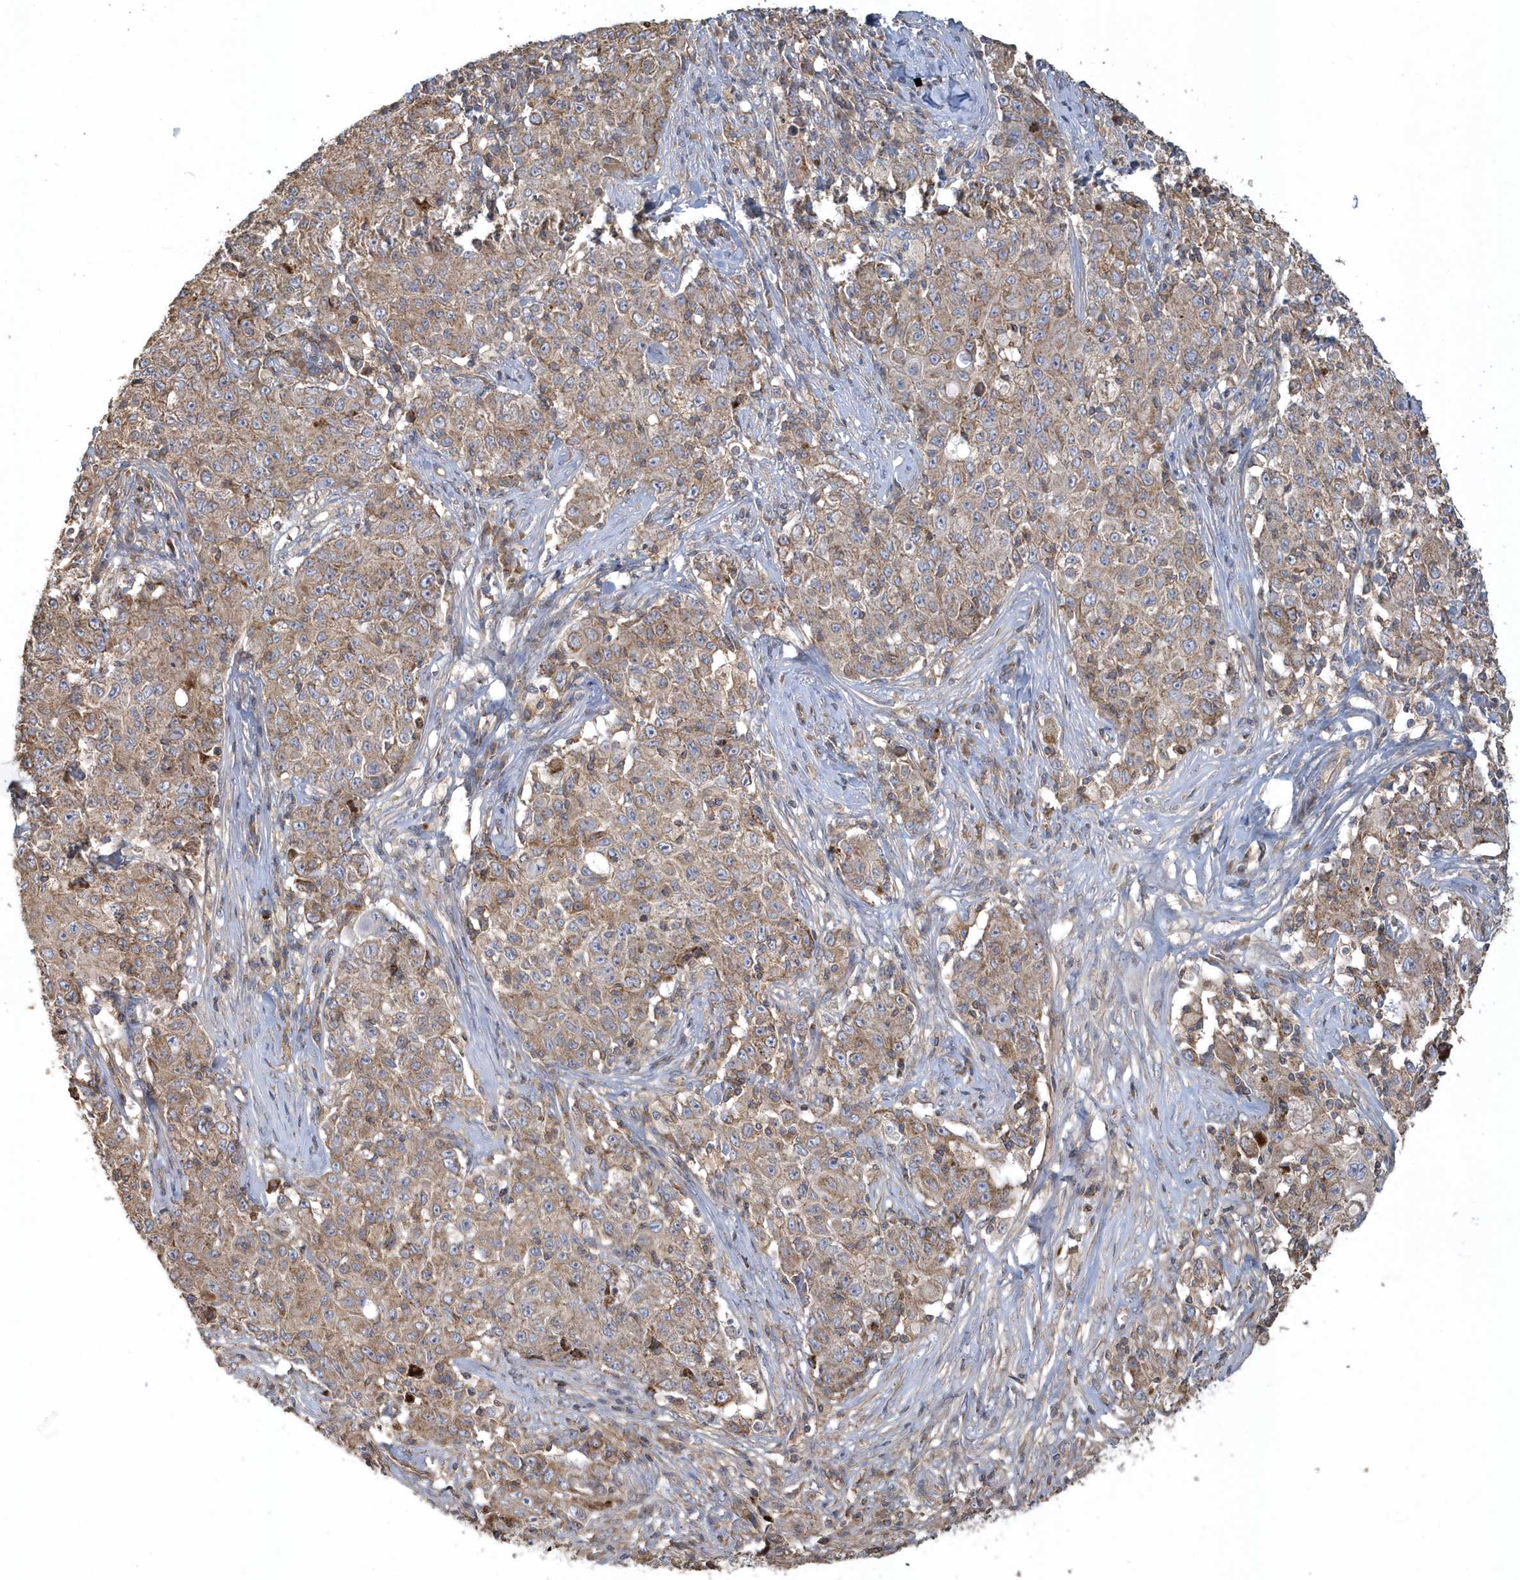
{"staining": {"intensity": "weak", "quantity": ">75%", "location": "cytoplasmic/membranous"}, "tissue": "ovarian cancer", "cell_type": "Tumor cells", "image_type": "cancer", "snomed": [{"axis": "morphology", "description": "Carcinoma, endometroid"}, {"axis": "topography", "description": "Ovary"}], "caption": "Immunohistochemistry image of ovarian endometroid carcinoma stained for a protein (brown), which demonstrates low levels of weak cytoplasmic/membranous expression in approximately >75% of tumor cells.", "gene": "TRAIP", "patient": {"sex": "female", "age": 42}}